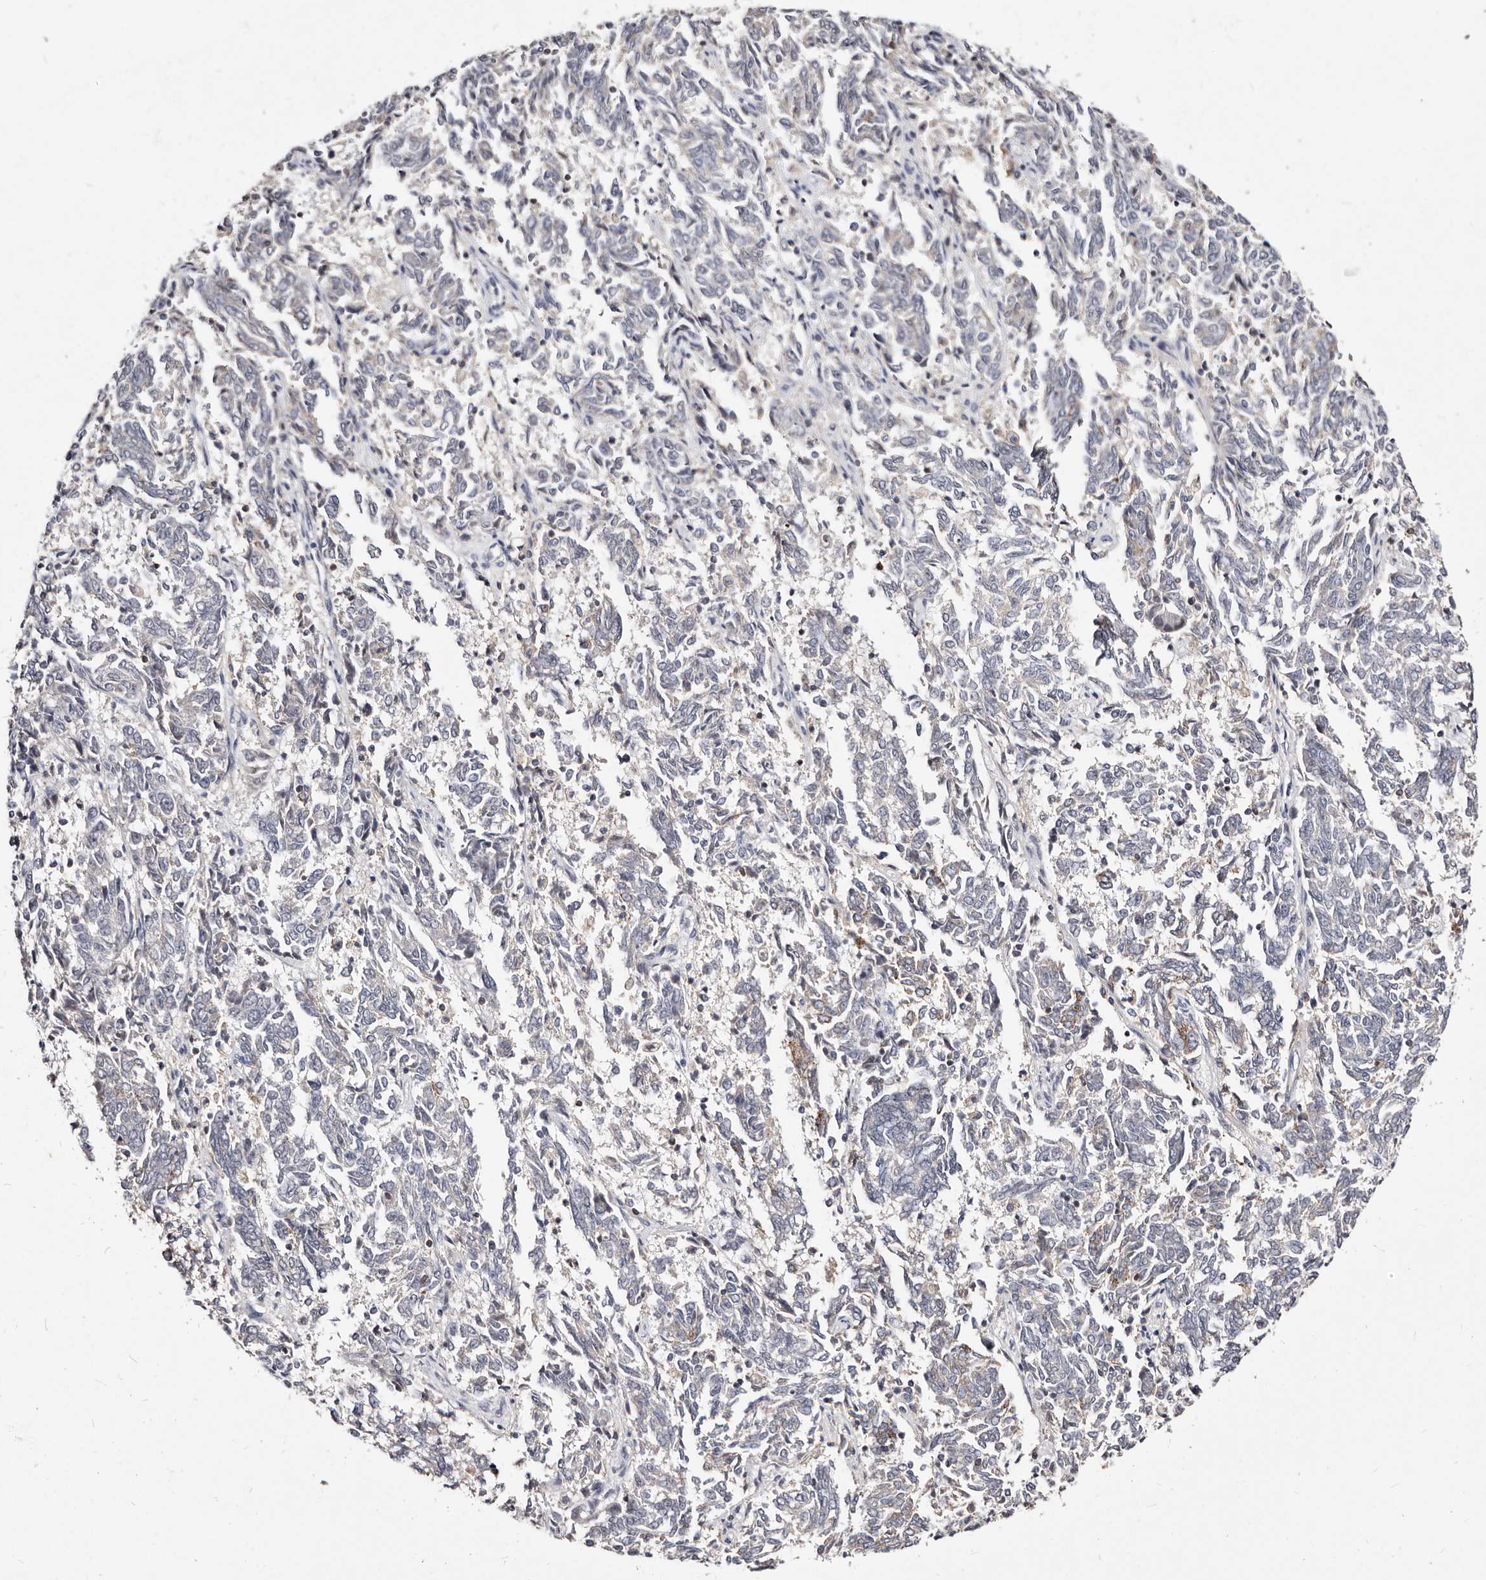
{"staining": {"intensity": "negative", "quantity": "none", "location": "none"}, "tissue": "endometrial cancer", "cell_type": "Tumor cells", "image_type": "cancer", "snomed": [{"axis": "morphology", "description": "Adenocarcinoma, NOS"}, {"axis": "topography", "description": "Endometrium"}], "caption": "The immunohistochemistry image has no significant expression in tumor cells of adenocarcinoma (endometrial) tissue.", "gene": "MRPS33", "patient": {"sex": "female", "age": 80}}